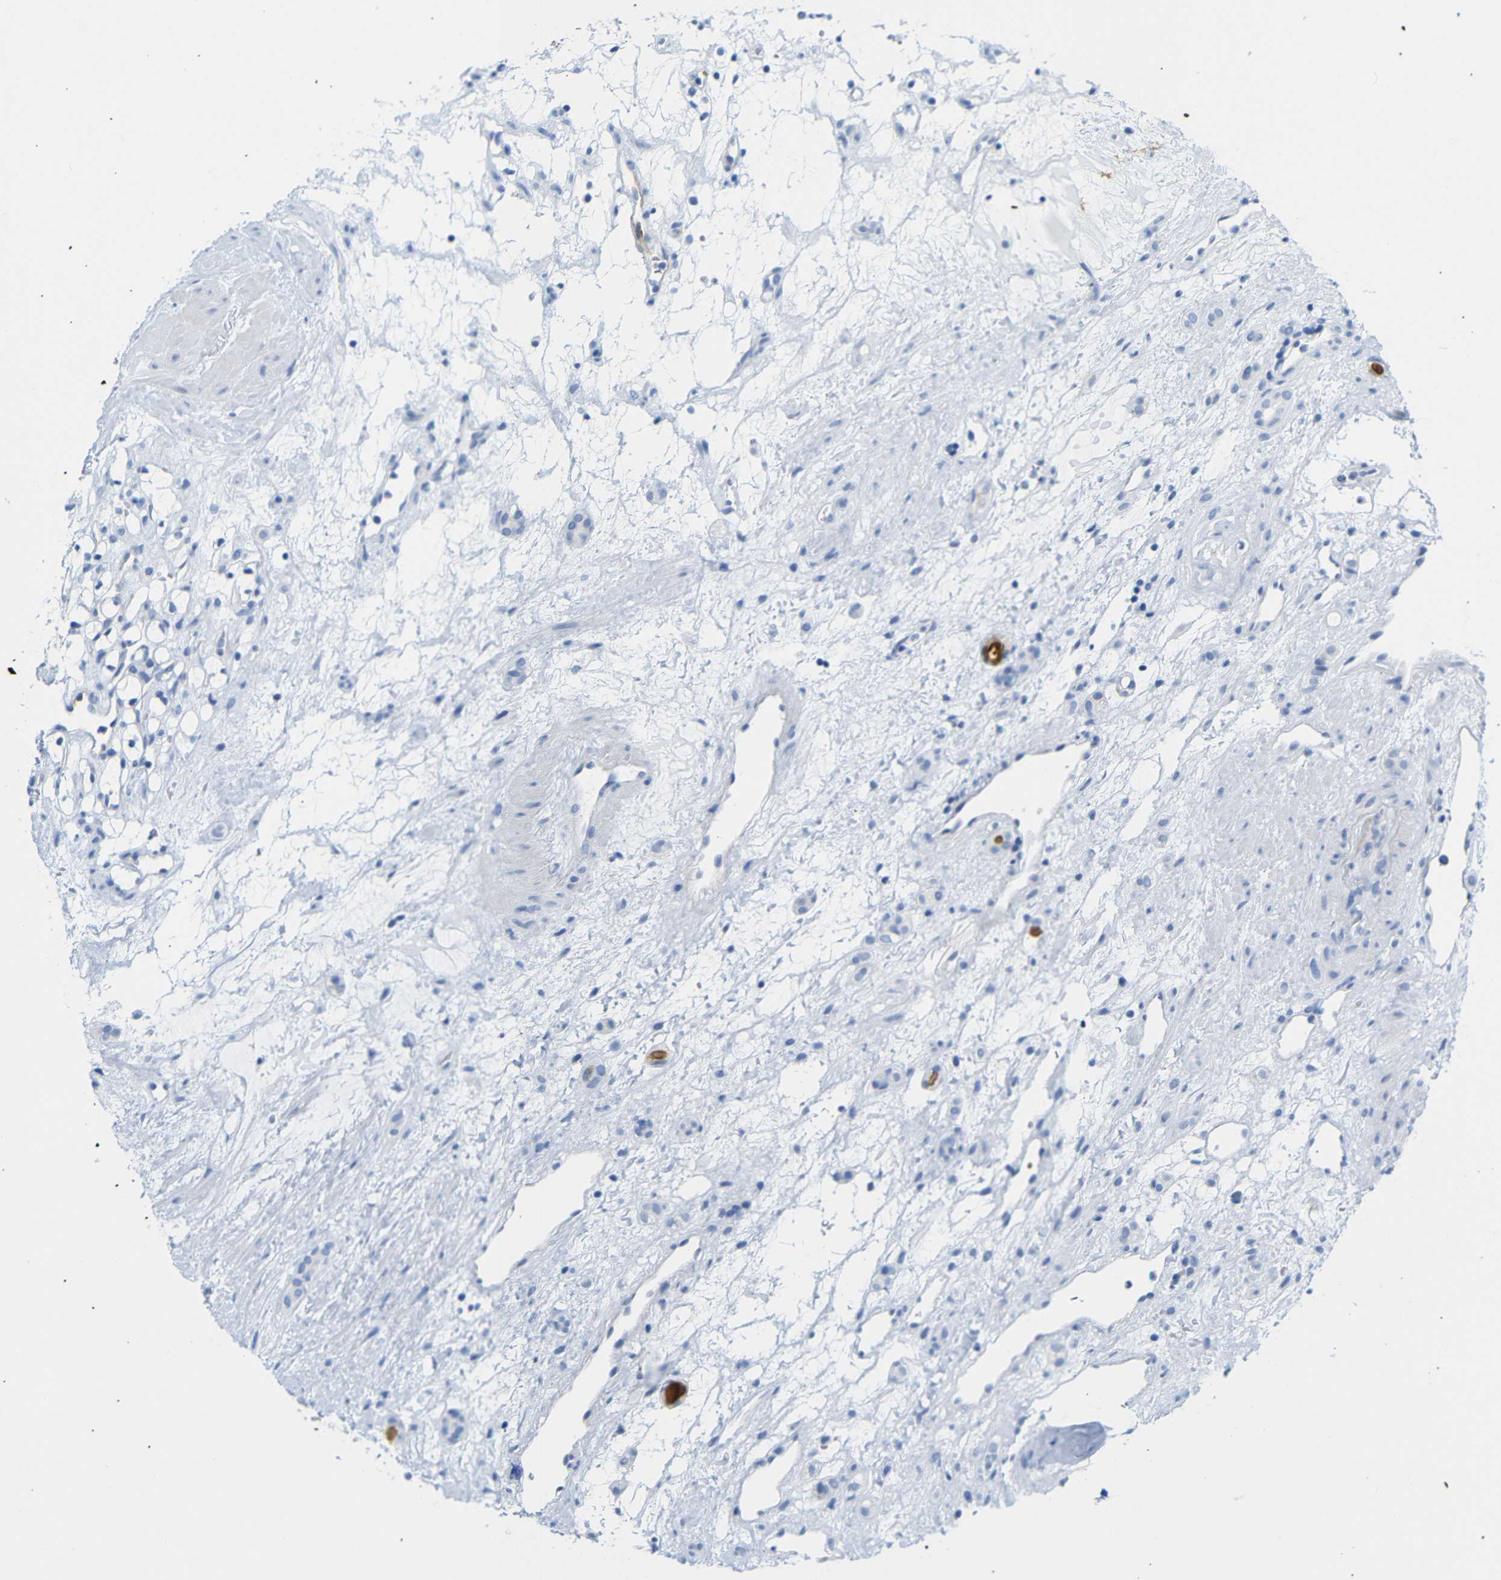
{"staining": {"intensity": "negative", "quantity": "none", "location": "none"}, "tissue": "renal cancer", "cell_type": "Tumor cells", "image_type": "cancer", "snomed": [{"axis": "morphology", "description": "Adenocarcinoma, NOS"}, {"axis": "topography", "description": "Kidney"}], "caption": "Human renal adenocarcinoma stained for a protein using IHC demonstrates no staining in tumor cells.", "gene": "ERVMER34-1", "patient": {"sex": "female", "age": 60}}